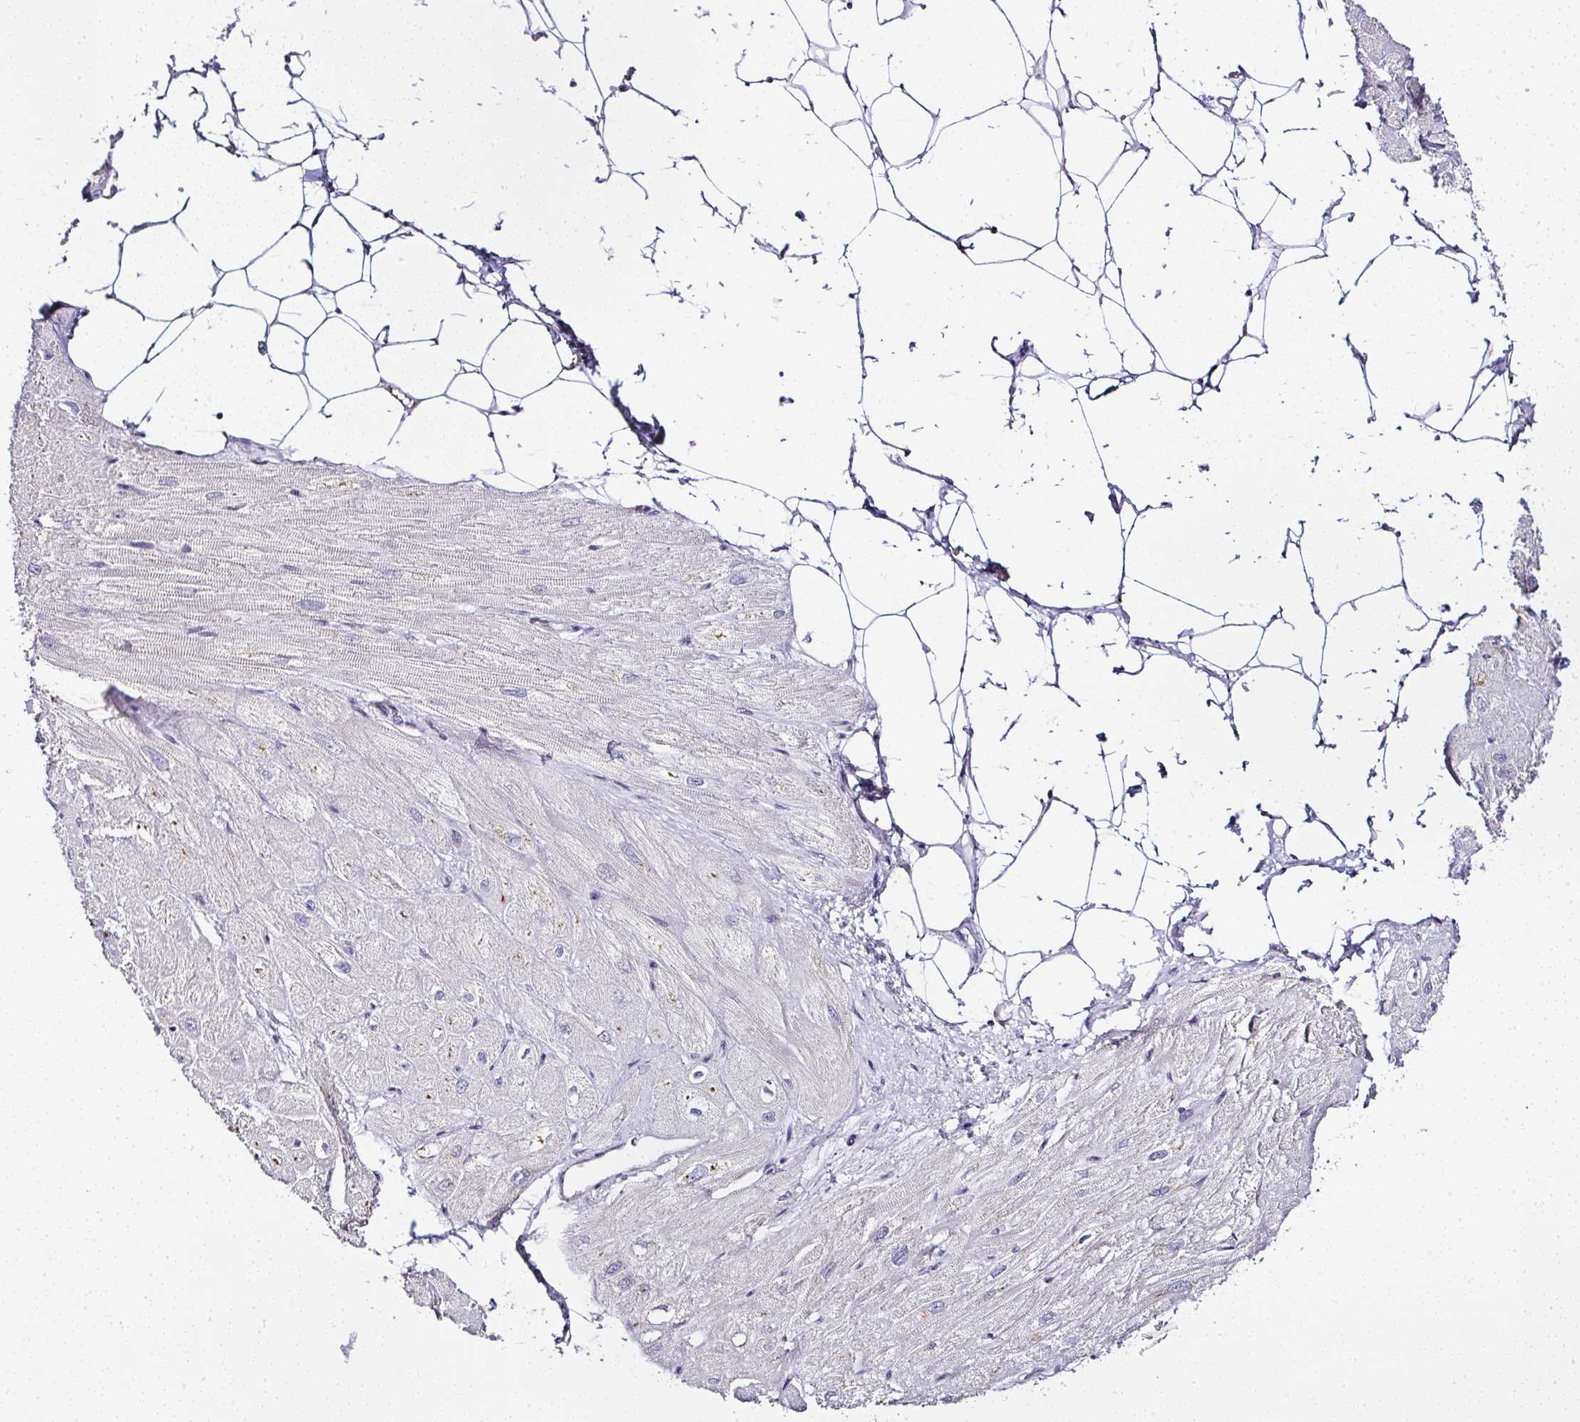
{"staining": {"intensity": "moderate", "quantity": "<25%", "location": "cytoplasmic/membranous"}, "tissue": "heart muscle", "cell_type": "Cardiomyocytes", "image_type": "normal", "snomed": [{"axis": "morphology", "description": "Normal tissue, NOS"}, {"axis": "topography", "description": "Heart"}], "caption": "Immunohistochemical staining of normal heart muscle demonstrates <25% levels of moderate cytoplasmic/membranous protein staining in about <25% of cardiomyocytes.", "gene": "SERPINB3", "patient": {"sex": "male", "age": 62}}